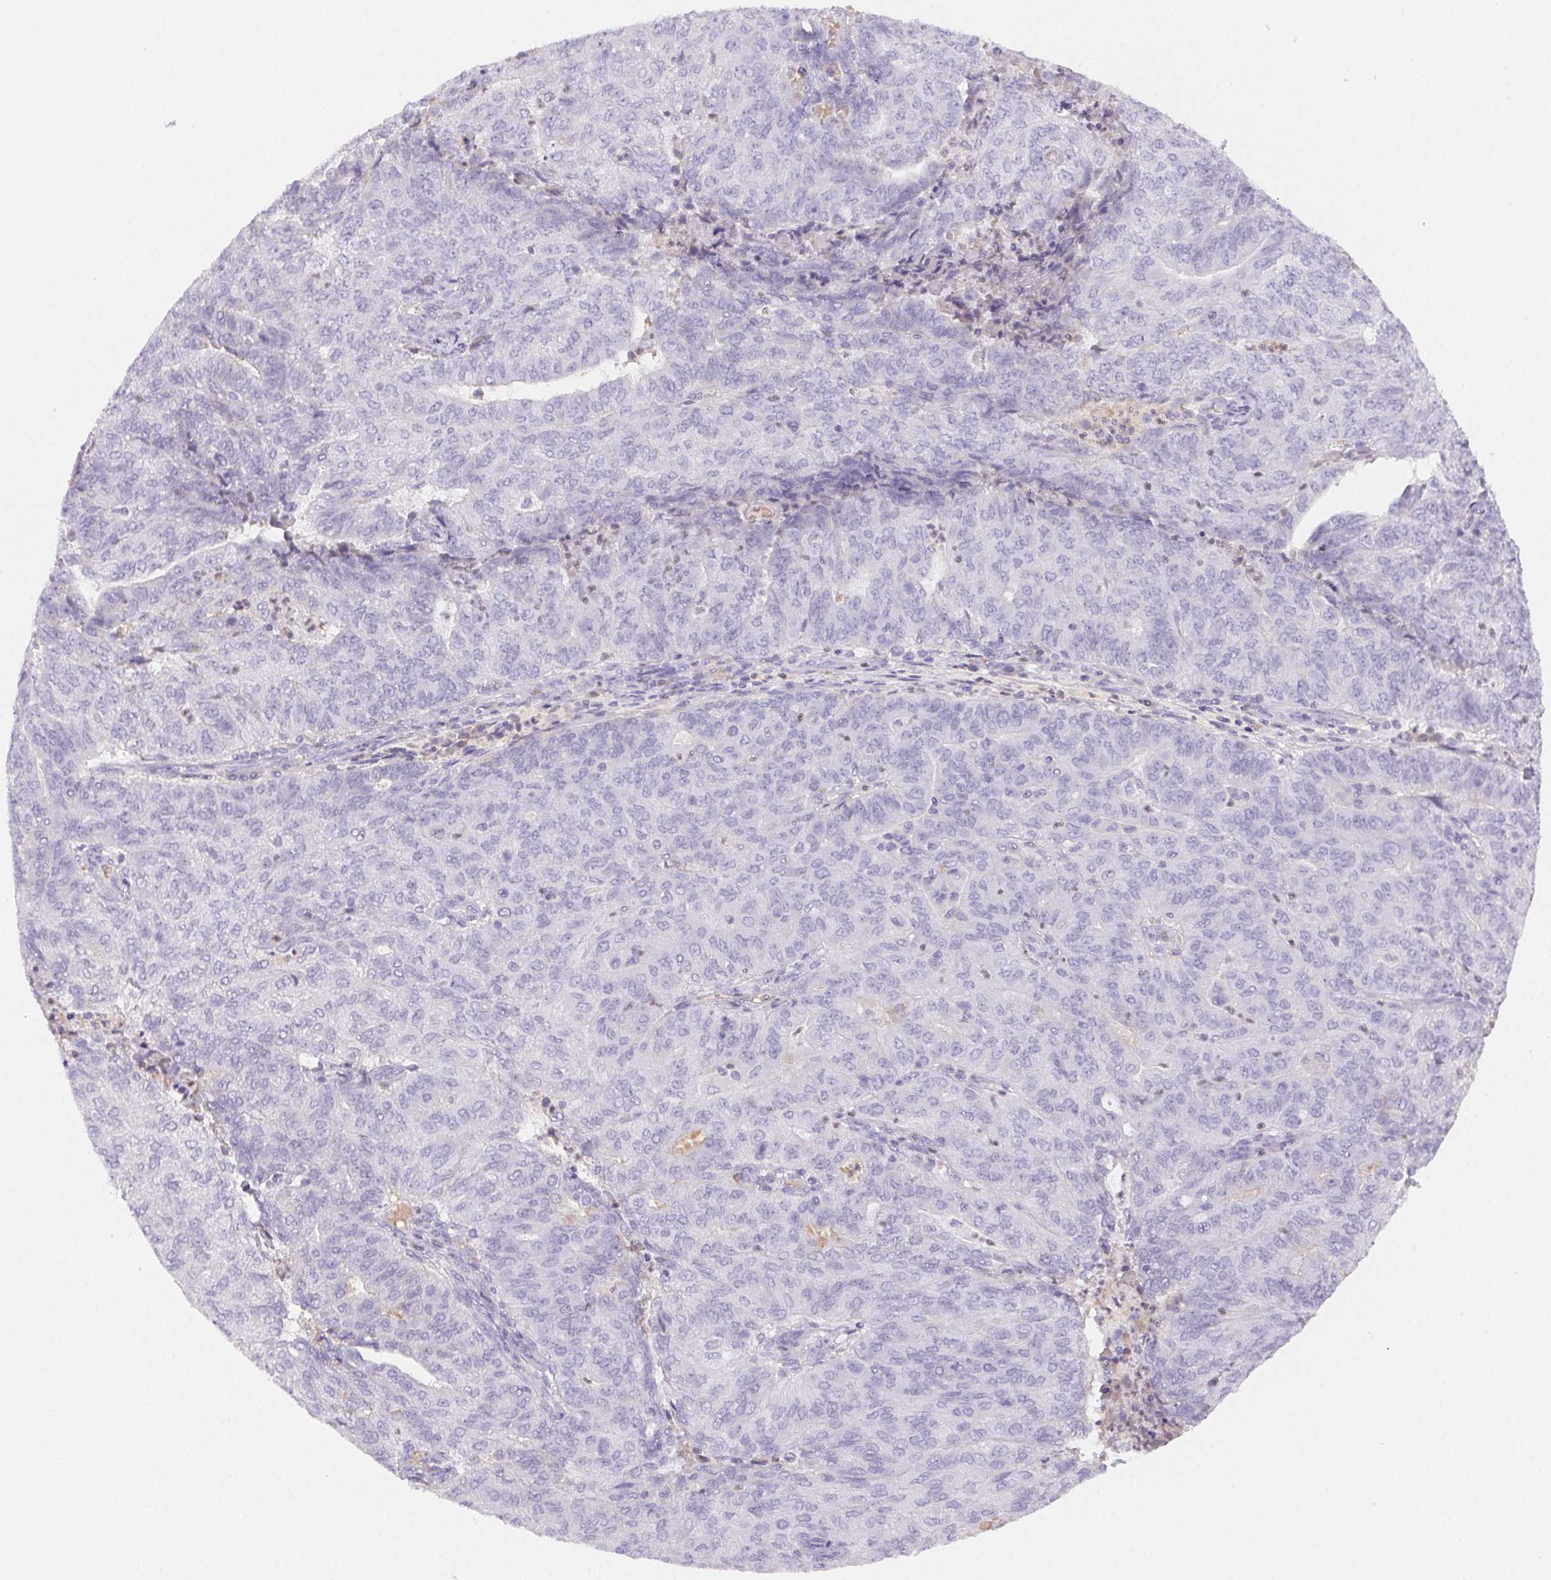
{"staining": {"intensity": "negative", "quantity": "none", "location": "none"}, "tissue": "endometrial cancer", "cell_type": "Tumor cells", "image_type": "cancer", "snomed": [{"axis": "morphology", "description": "Adenocarcinoma, NOS"}, {"axis": "topography", "description": "Endometrium"}], "caption": "A high-resolution photomicrograph shows IHC staining of endometrial cancer (adenocarcinoma), which reveals no significant expression in tumor cells.", "gene": "PADI4", "patient": {"sex": "female", "age": 82}}